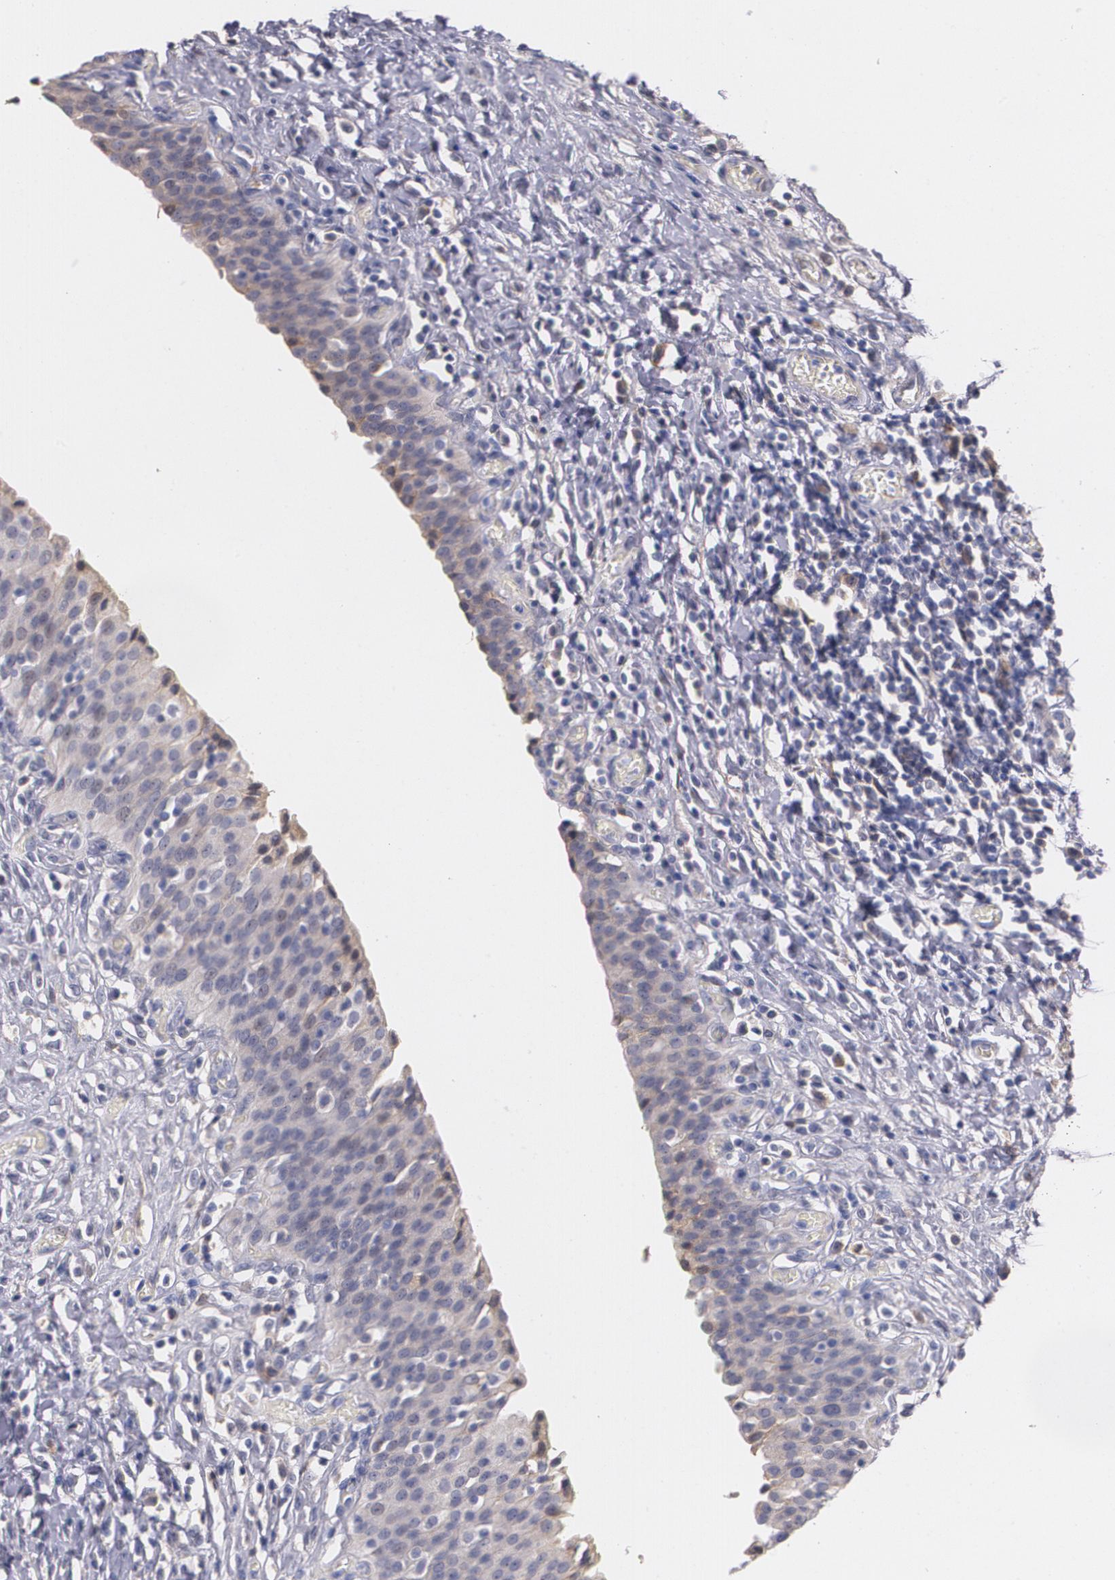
{"staining": {"intensity": "moderate", "quantity": ">75%", "location": "cytoplasmic/membranous"}, "tissue": "urinary bladder", "cell_type": "Urothelial cells", "image_type": "normal", "snomed": [{"axis": "morphology", "description": "Normal tissue, NOS"}, {"axis": "topography", "description": "Urinary bladder"}], "caption": "Urothelial cells display medium levels of moderate cytoplasmic/membranous staining in about >75% of cells in normal urinary bladder.", "gene": "AMBP", "patient": {"sex": "male", "age": 51}}